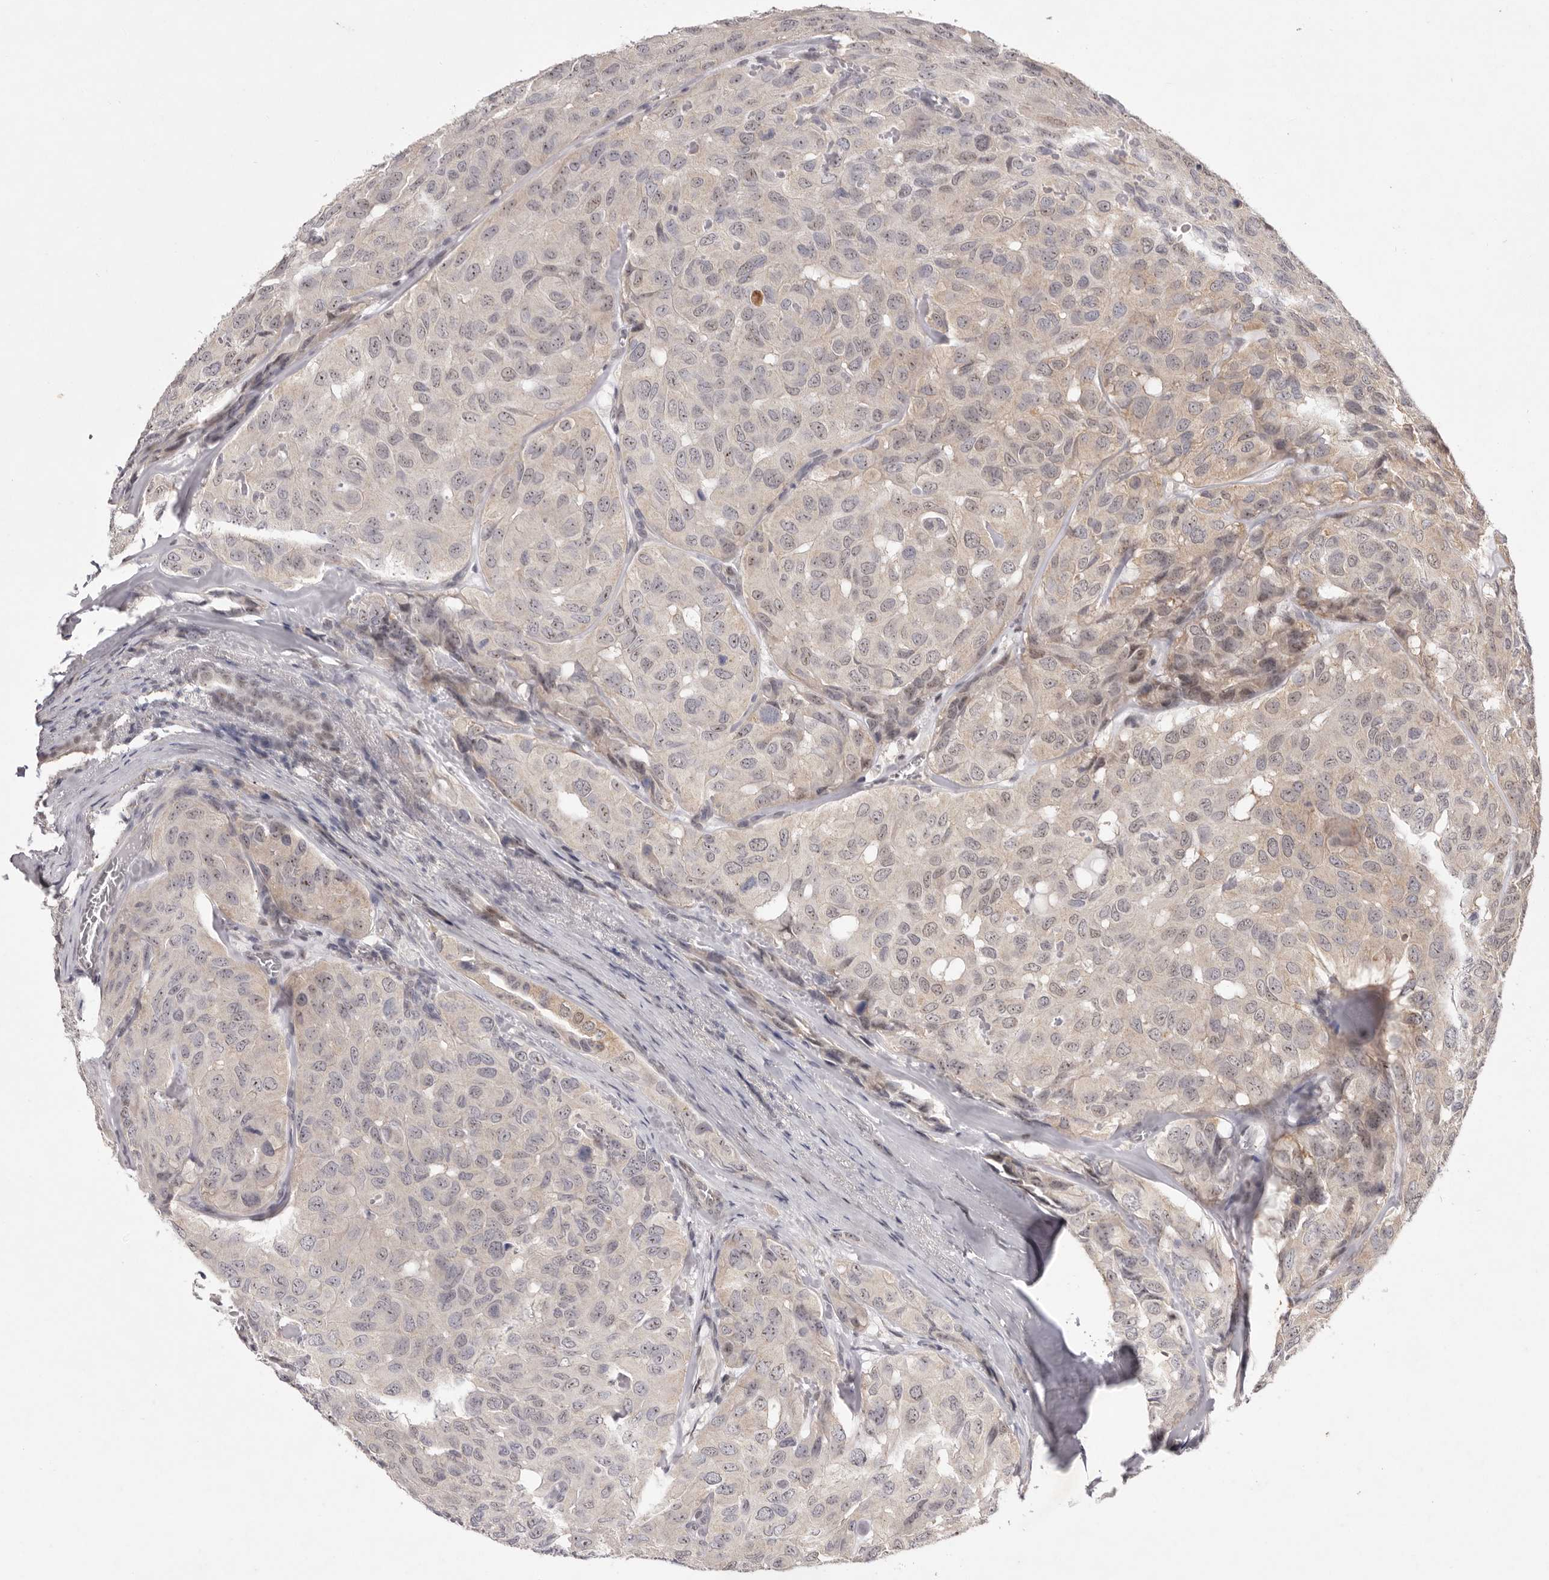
{"staining": {"intensity": "weak", "quantity": "<25%", "location": "nuclear"}, "tissue": "head and neck cancer", "cell_type": "Tumor cells", "image_type": "cancer", "snomed": [{"axis": "morphology", "description": "Adenocarcinoma, NOS"}, {"axis": "topography", "description": "Salivary gland, NOS"}, {"axis": "topography", "description": "Head-Neck"}], "caption": "High power microscopy image of an IHC micrograph of head and neck cancer, revealing no significant positivity in tumor cells. The staining is performed using DAB brown chromogen with nuclei counter-stained in using hematoxylin.", "gene": "TADA1", "patient": {"sex": "female", "age": 76}}